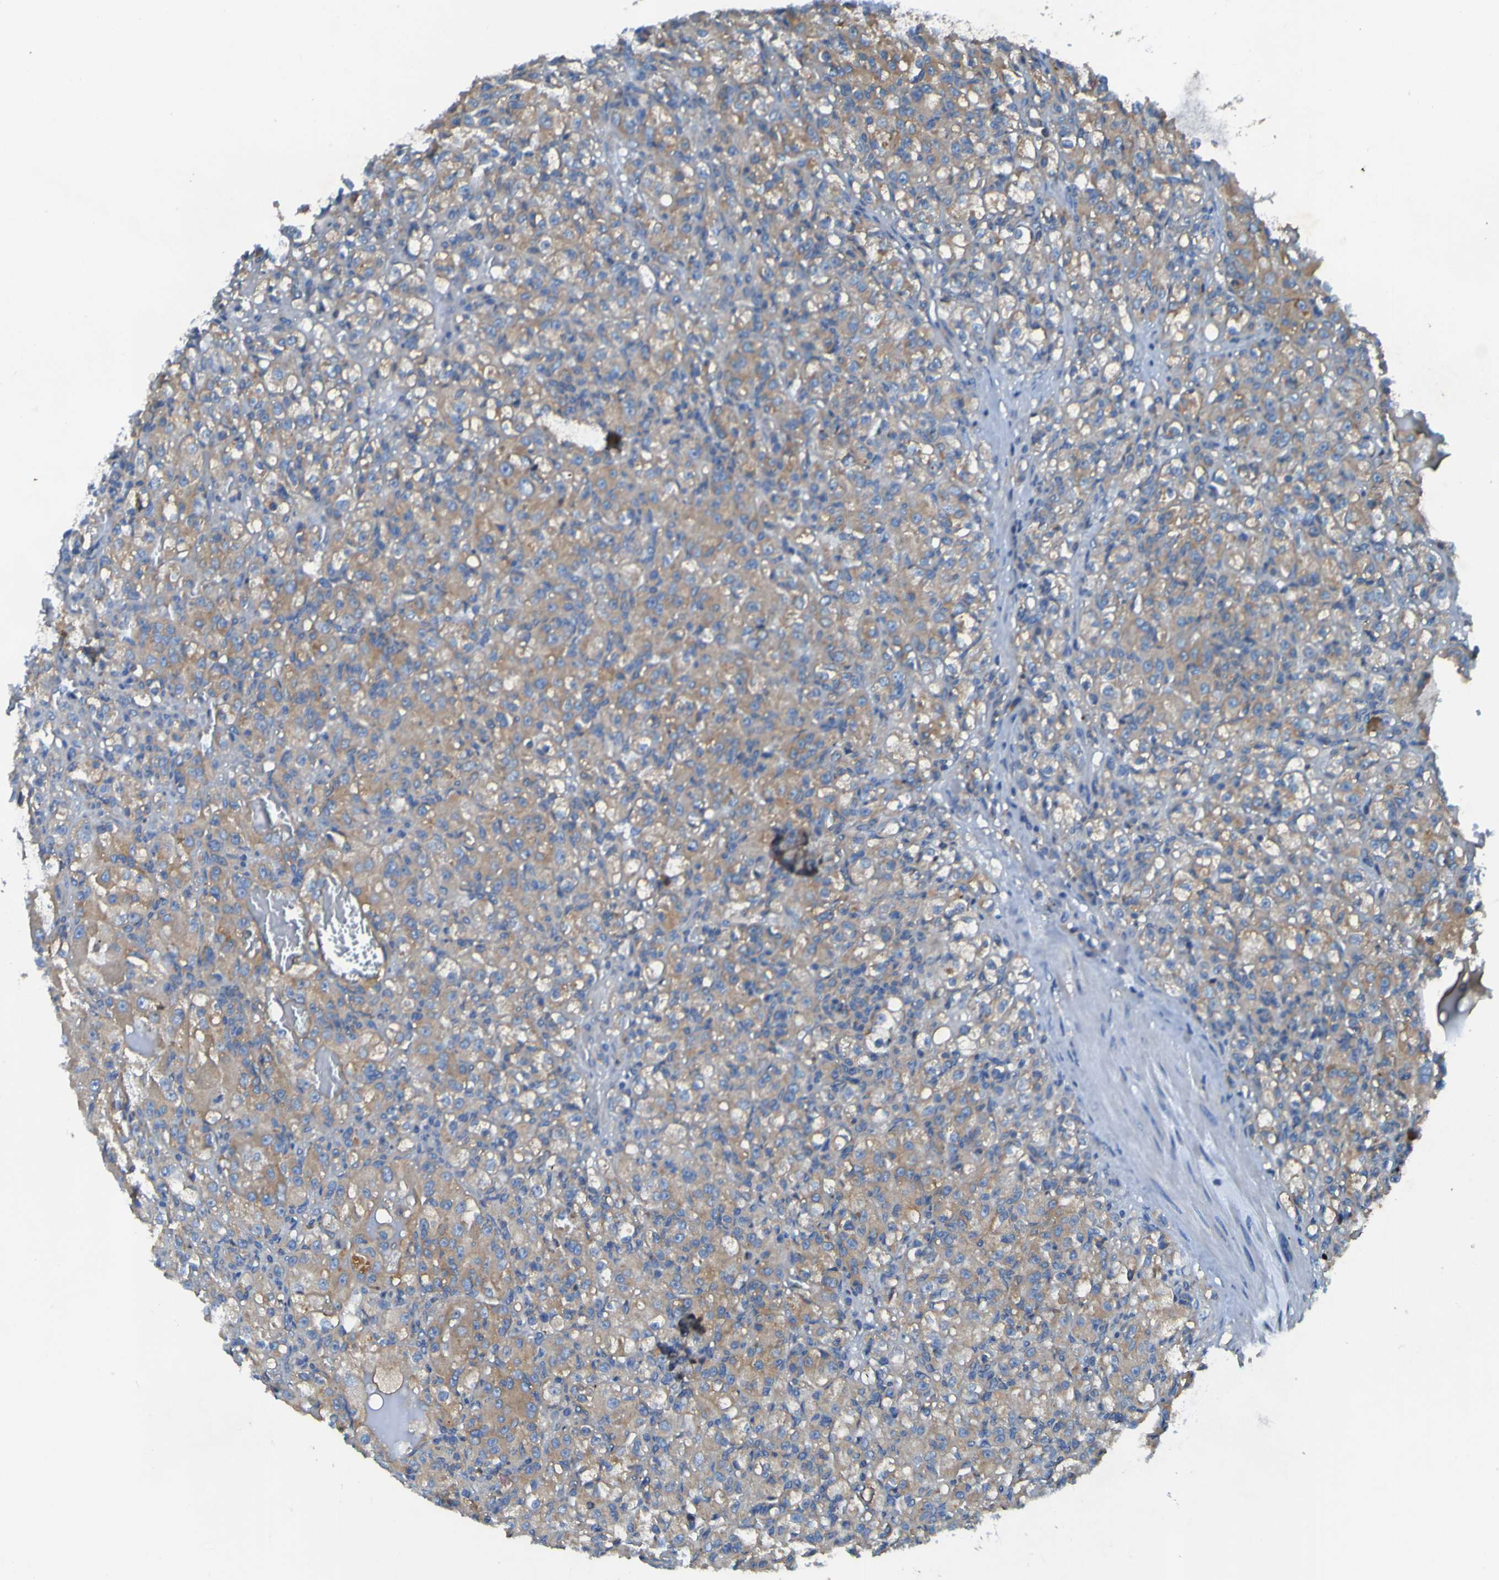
{"staining": {"intensity": "moderate", "quantity": ">75%", "location": "cytoplasmic/membranous"}, "tissue": "renal cancer", "cell_type": "Tumor cells", "image_type": "cancer", "snomed": [{"axis": "morphology", "description": "Adenocarcinoma, NOS"}, {"axis": "topography", "description": "Kidney"}], "caption": "A brown stain shows moderate cytoplasmic/membranous staining of a protein in renal cancer (adenocarcinoma) tumor cells.", "gene": "RAB5B", "patient": {"sex": "male", "age": 61}}